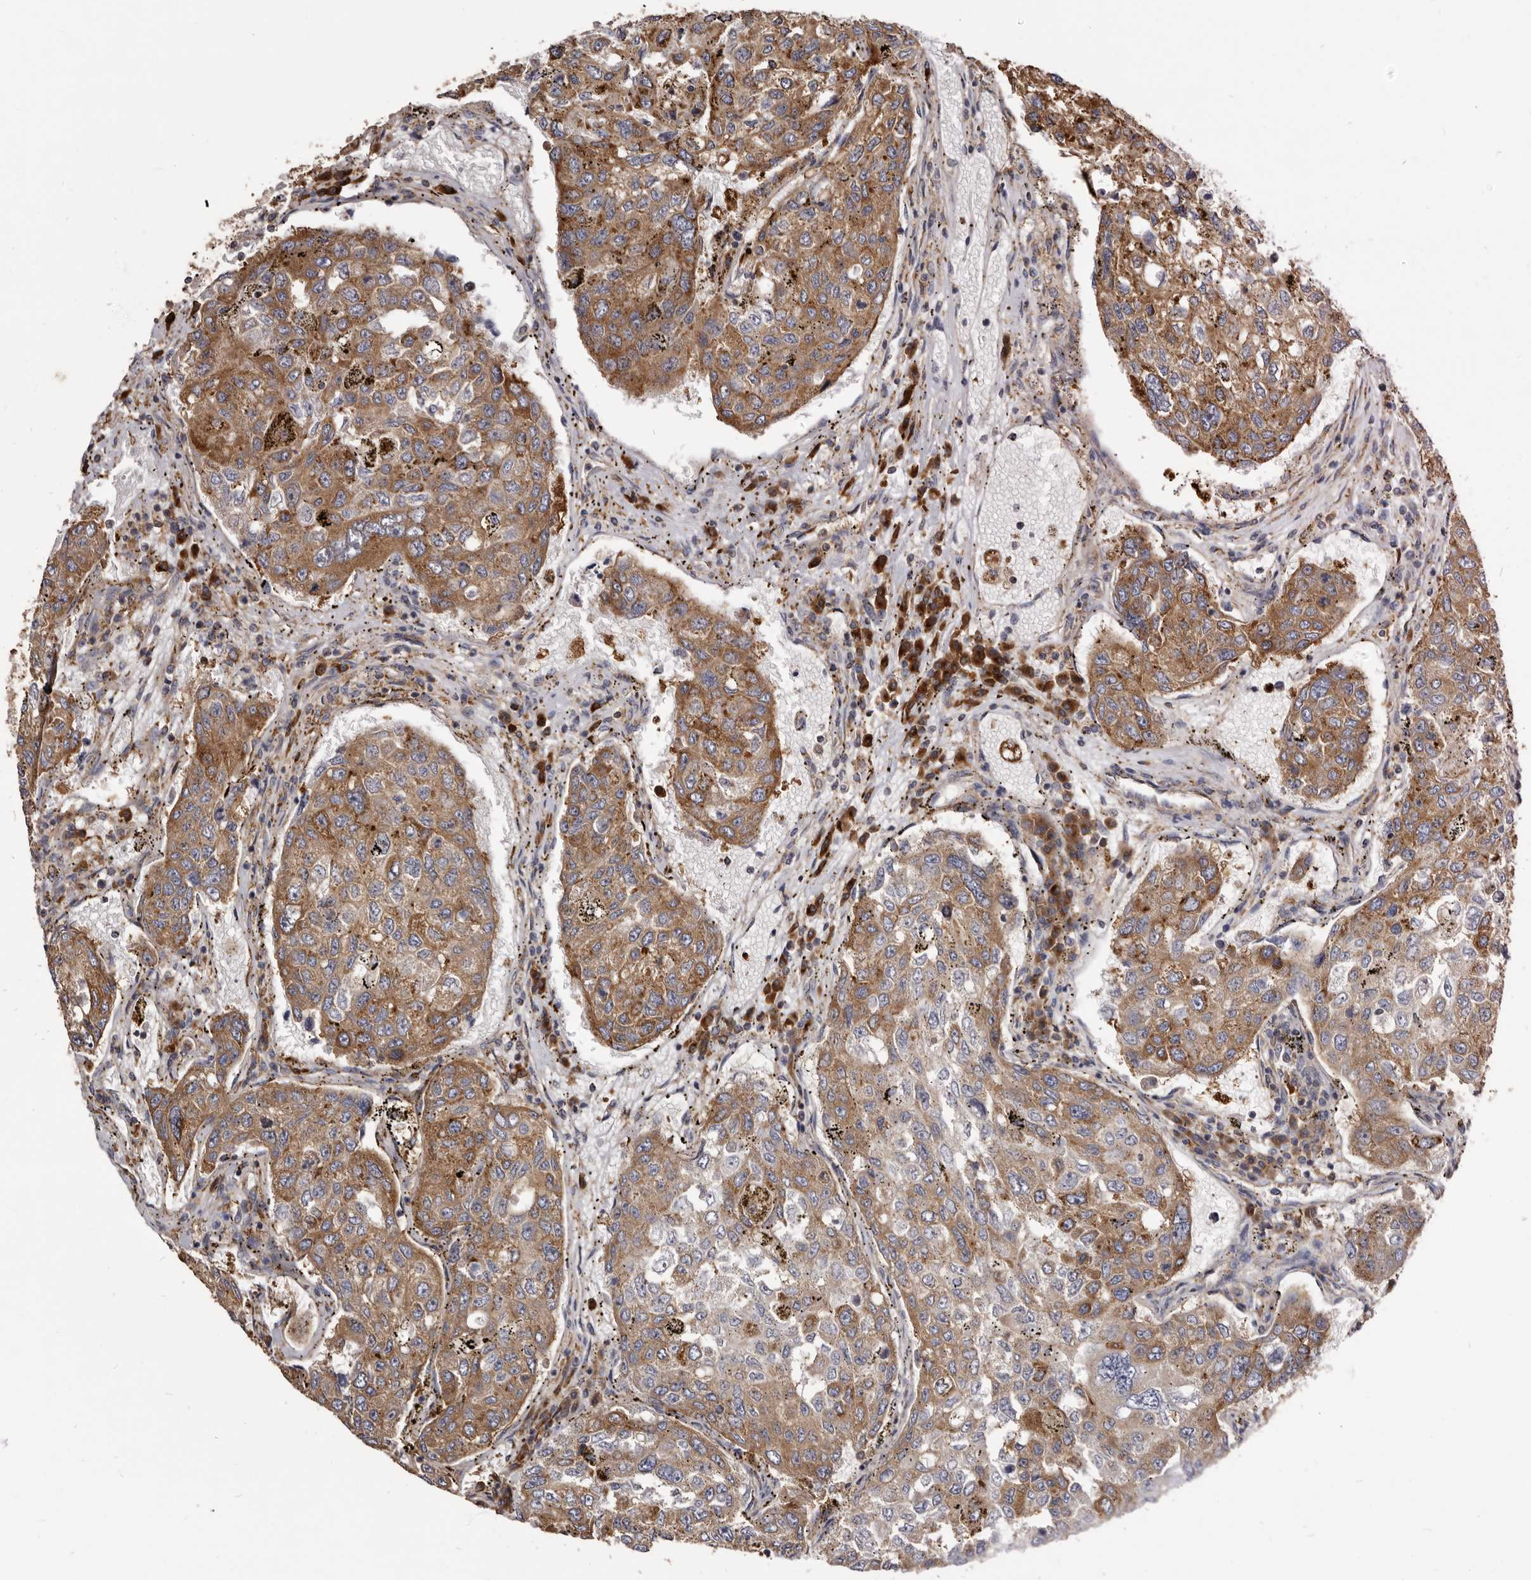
{"staining": {"intensity": "moderate", "quantity": ">75%", "location": "cytoplasmic/membranous"}, "tissue": "urothelial cancer", "cell_type": "Tumor cells", "image_type": "cancer", "snomed": [{"axis": "morphology", "description": "Urothelial carcinoma, High grade"}, {"axis": "topography", "description": "Lymph node"}, {"axis": "topography", "description": "Urinary bladder"}], "caption": "Moderate cytoplasmic/membranous protein expression is appreciated in about >75% of tumor cells in urothelial cancer.", "gene": "TPD52", "patient": {"sex": "male", "age": 51}}